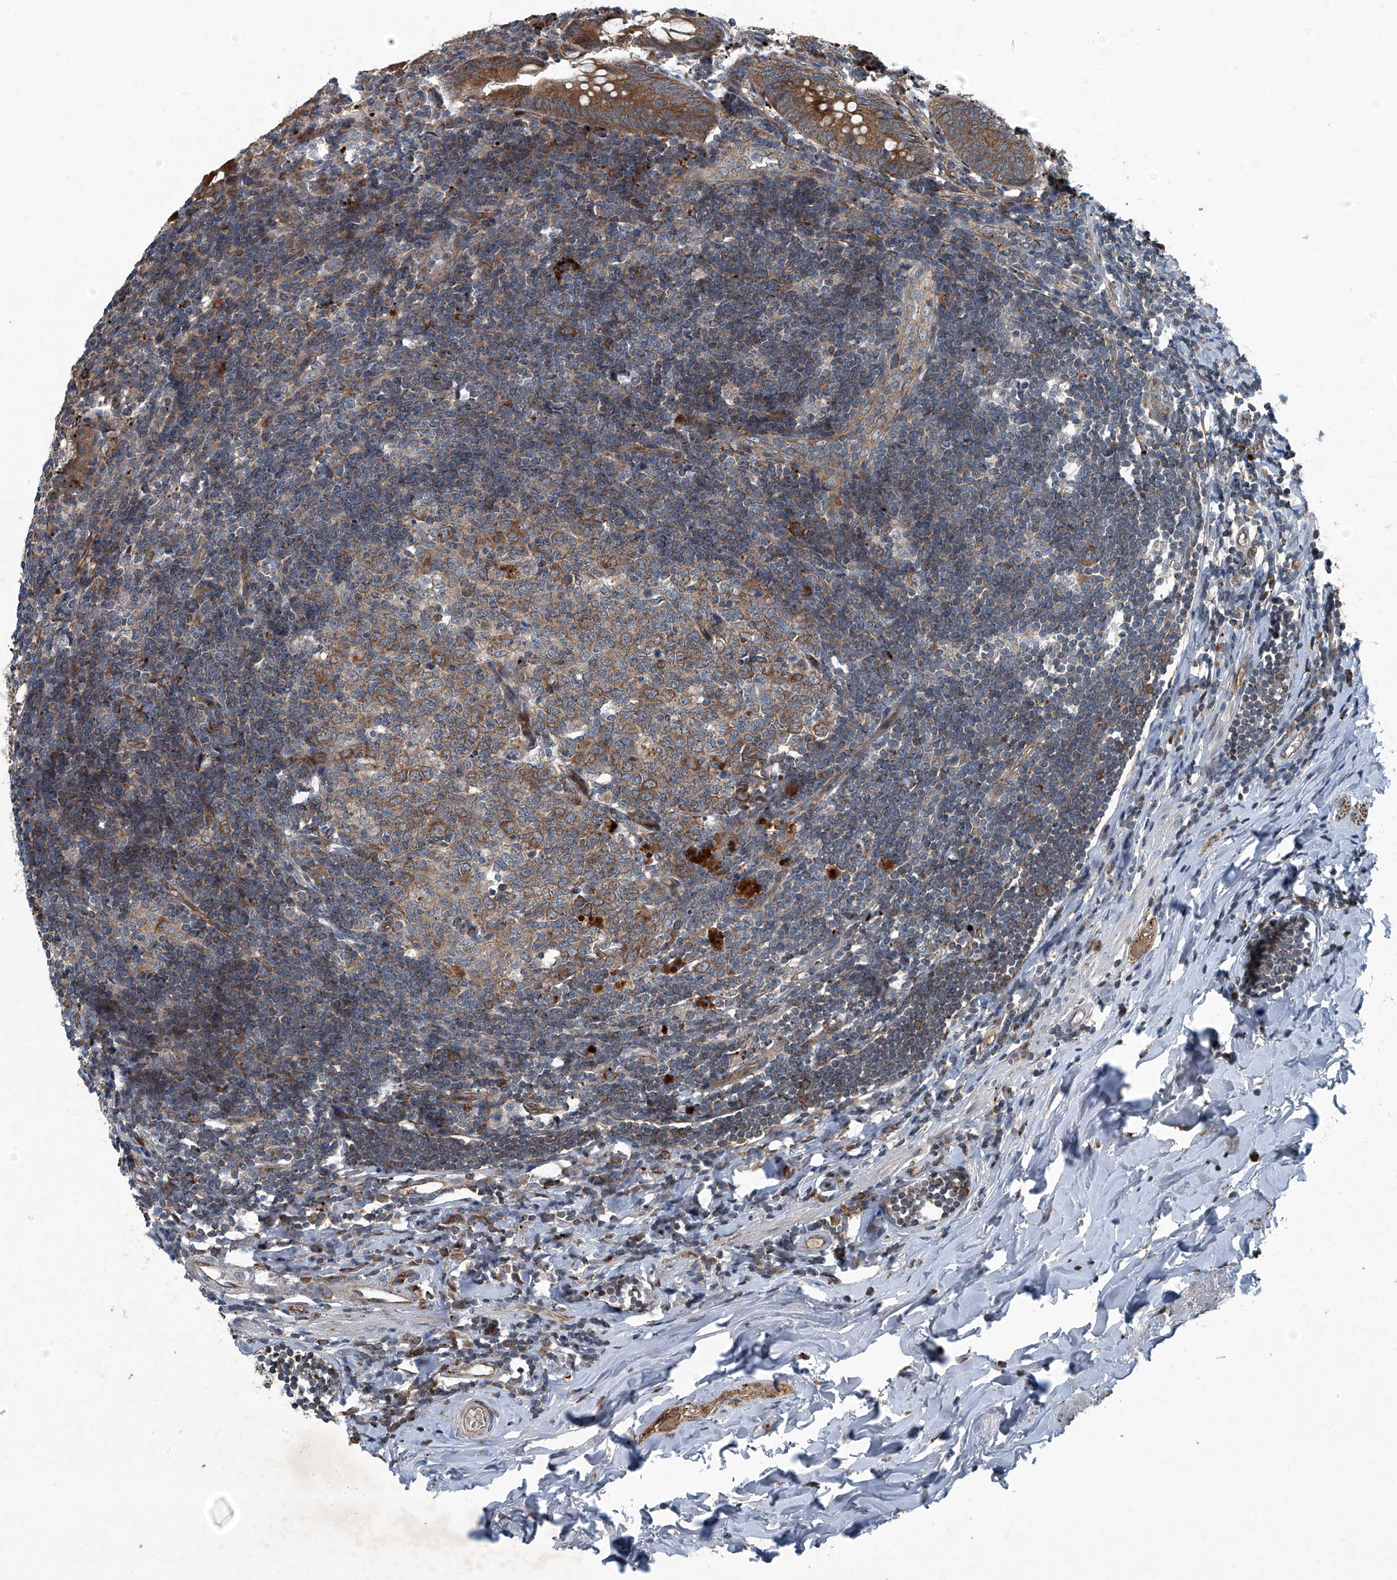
{"staining": {"intensity": "strong", "quantity": ">75%", "location": "cytoplasmic/membranous"}, "tissue": "appendix", "cell_type": "Glandular cells", "image_type": "normal", "snomed": [{"axis": "morphology", "description": "Normal tissue, NOS"}, {"axis": "topography", "description": "Appendix"}], "caption": "DAB (3,3'-diaminobenzidine) immunohistochemical staining of unremarkable human appendix demonstrates strong cytoplasmic/membranous protein positivity in approximately >75% of glandular cells.", "gene": "SENP2", "patient": {"sex": "female", "age": 54}}